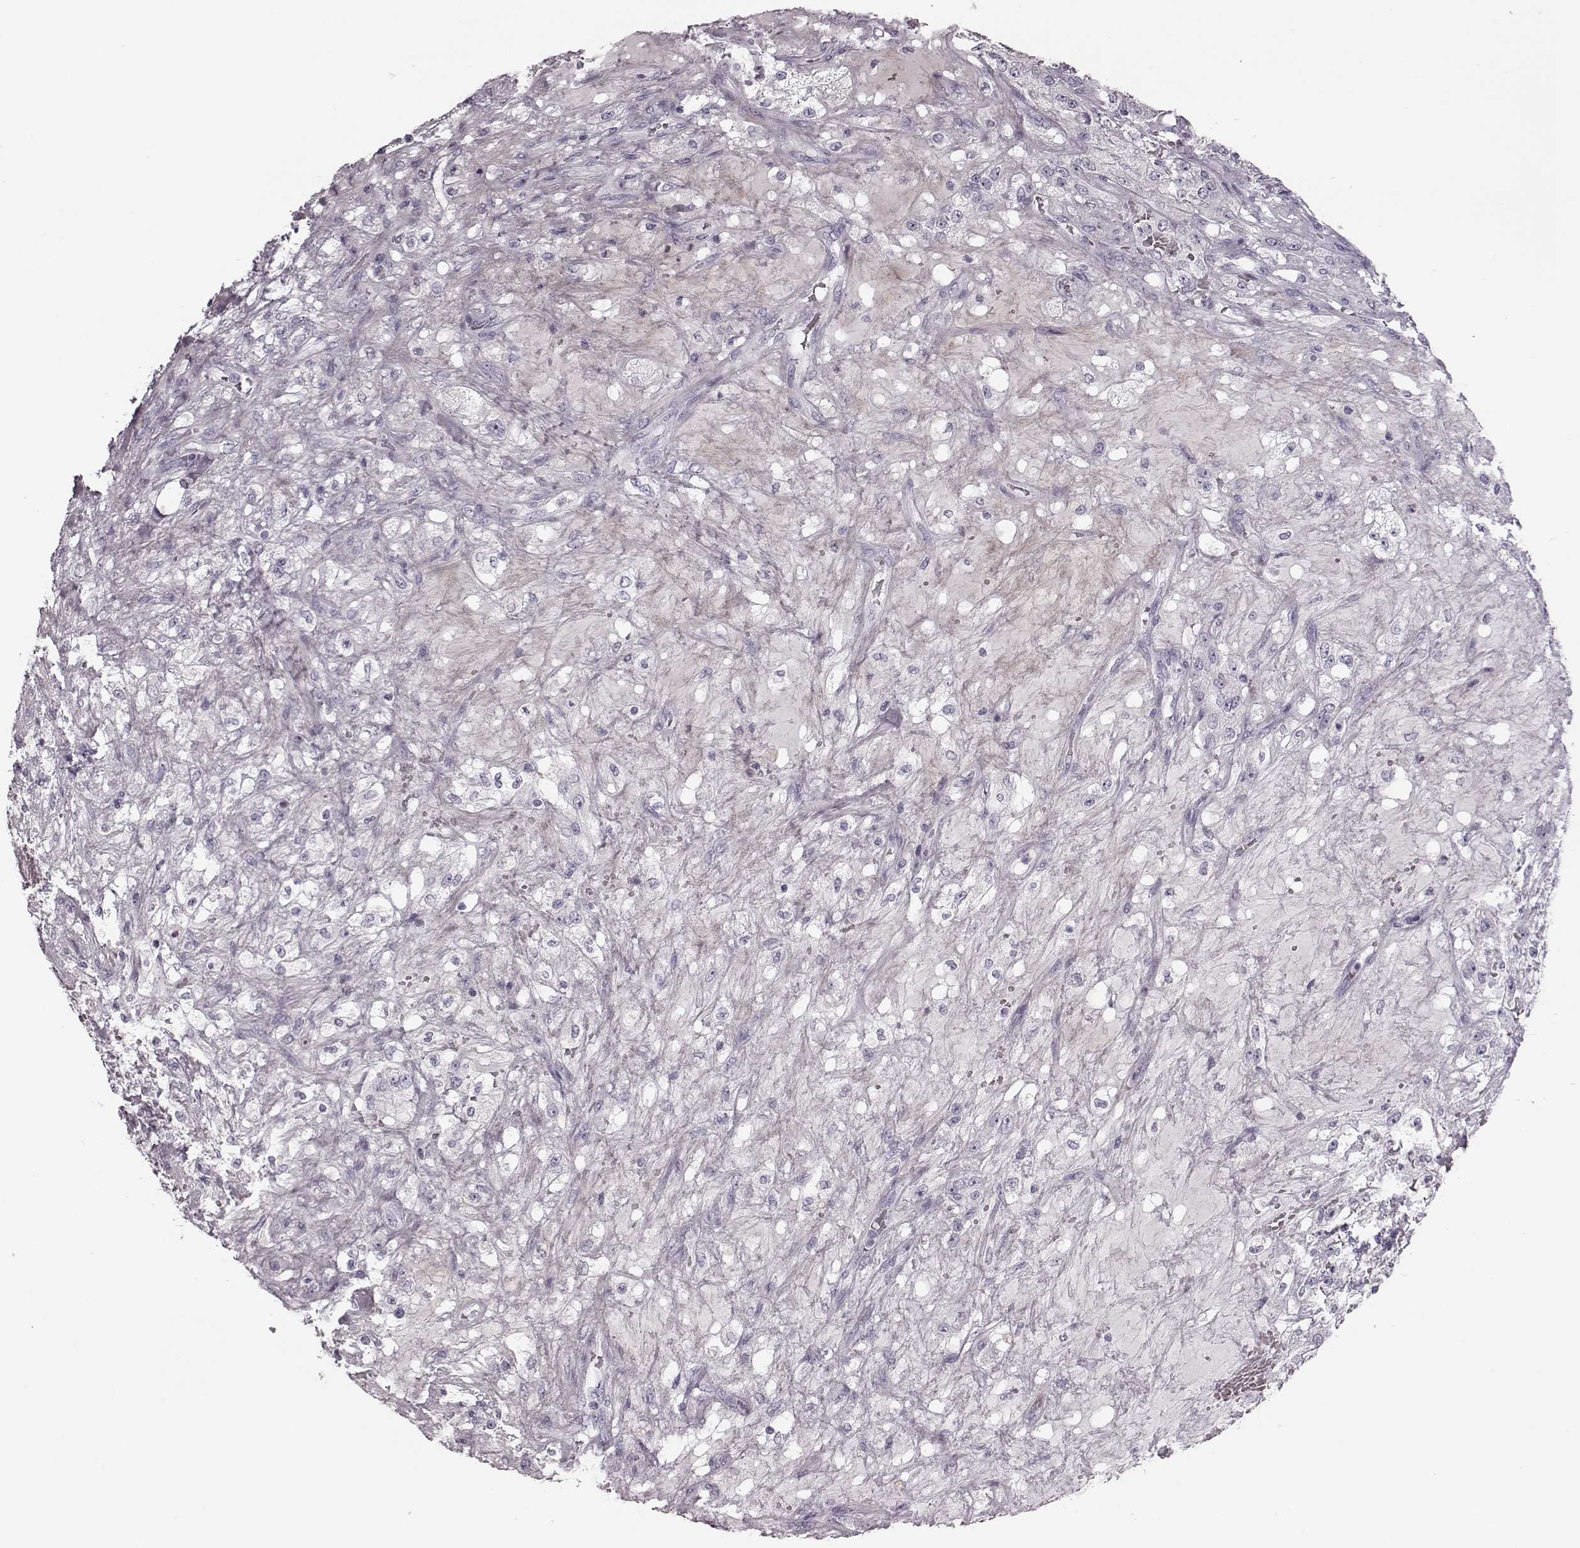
{"staining": {"intensity": "negative", "quantity": "none", "location": "none"}, "tissue": "renal cancer", "cell_type": "Tumor cells", "image_type": "cancer", "snomed": [{"axis": "morphology", "description": "Adenocarcinoma, NOS"}, {"axis": "topography", "description": "Kidney"}], "caption": "The photomicrograph displays no staining of tumor cells in adenocarcinoma (renal).", "gene": "ZNF433", "patient": {"sex": "female", "age": 63}}